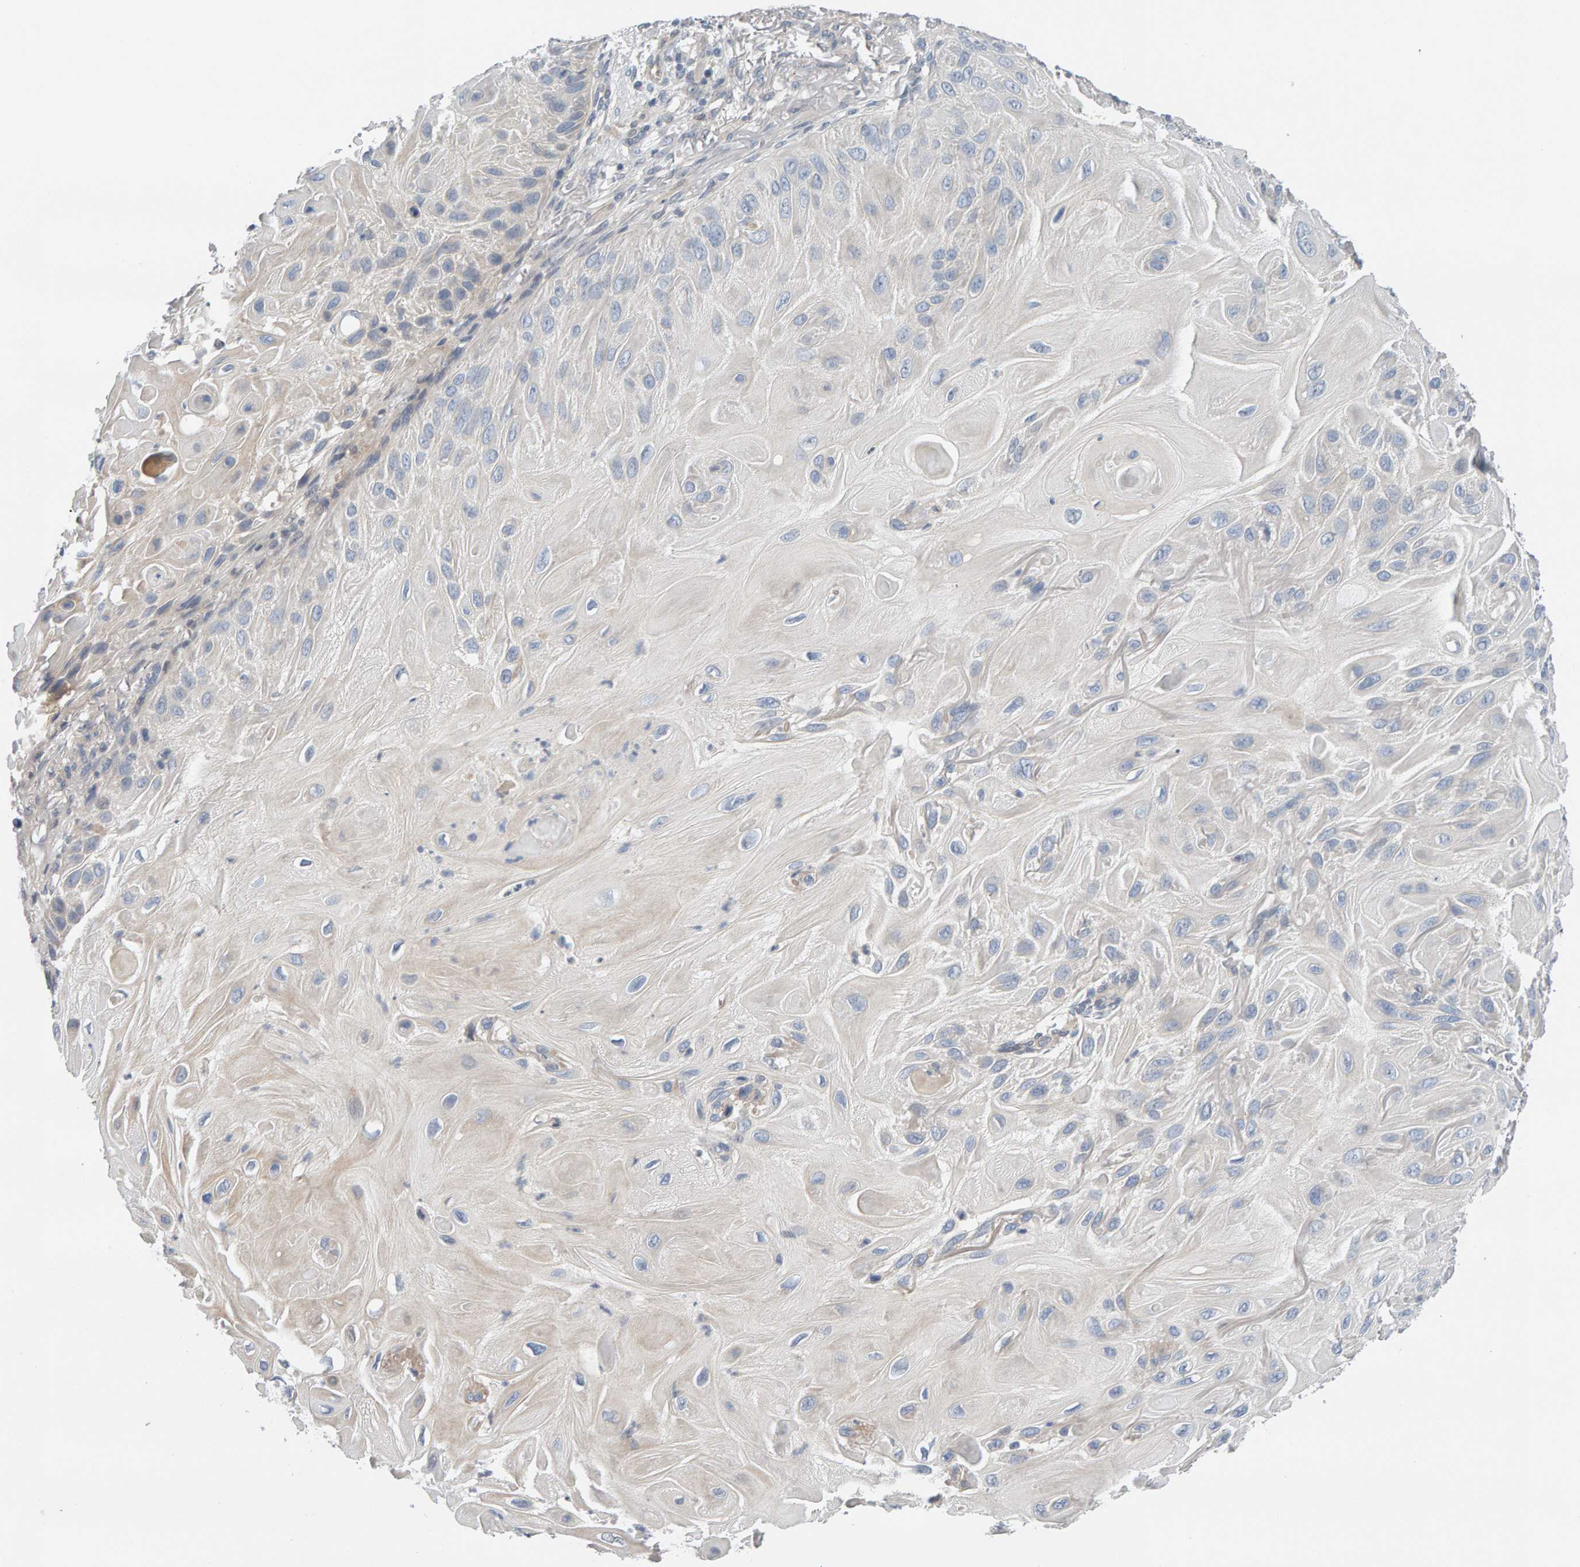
{"staining": {"intensity": "negative", "quantity": "none", "location": "none"}, "tissue": "skin cancer", "cell_type": "Tumor cells", "image_type": "cancer", "snomed": [{"axis": "morphology", "description": "Squamous cell carcinoma, NOS"}, {"axis": "topography", "description": "Skin"}], "caption": "Immunohistochemistry (IHC) micrograph of squamous cell carcinoma (skin) stained for a protein (brown), which displays no expression in tumor cells. Nuclei are stained in blue.", "gene": "GFUS", "patient": {"sex": "female", "age": 77}}